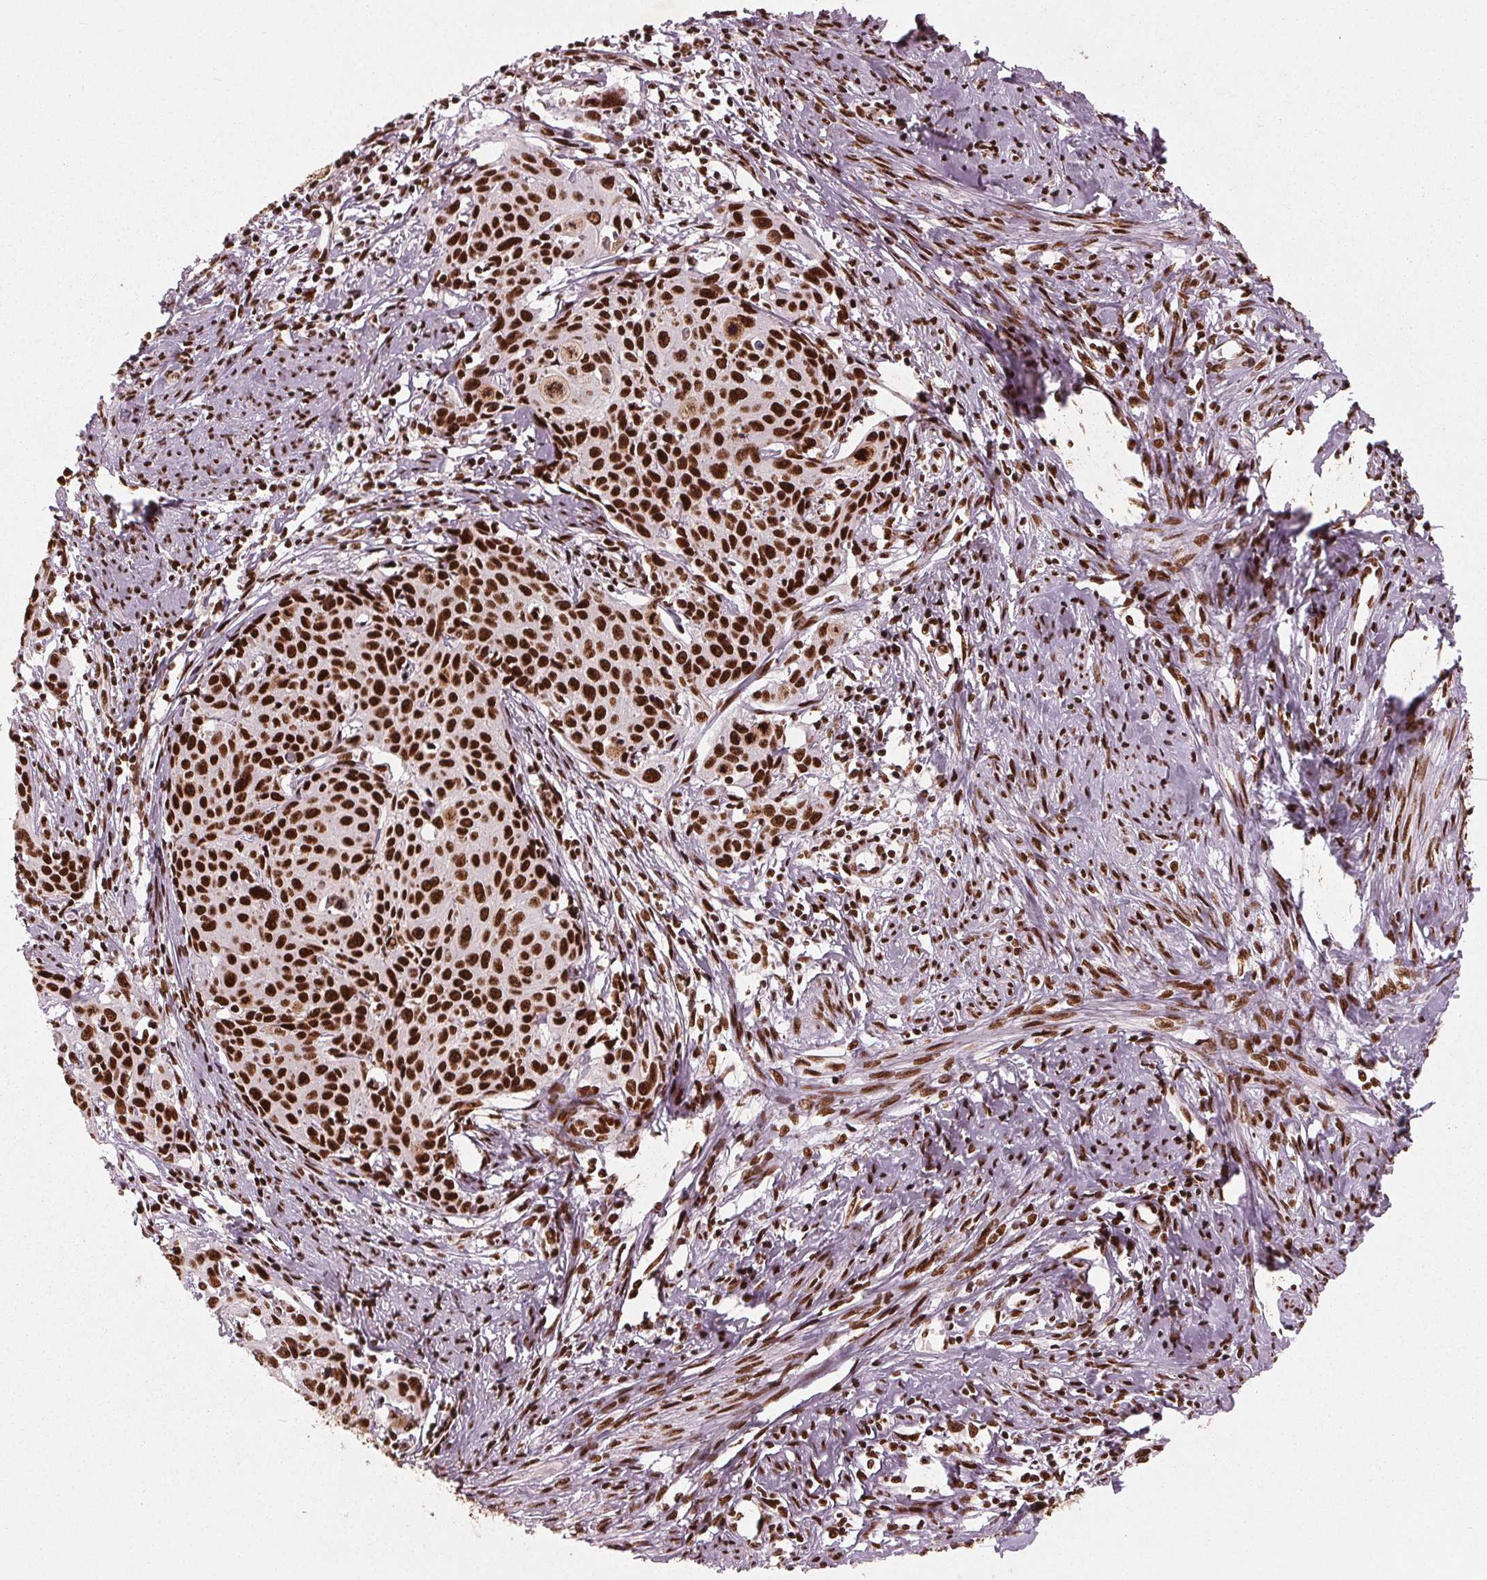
{"staining": {"intensity": "strong", "quantity": ">75%", "location": "nuclear"}, "tissue": "cervical cancer", "cell_type": "Tumor cells", "image_type": "cancer", "snomed": [{"axis": "morphology", "description": "Squamous cell carcinoma, NOS"}, {"axis": "topography", "description": "Cervix"}], "caption": "Immunohistochemistry (IHC) staining of squamous cell carcinoma (cervical), which demonstrates high levels of strong nuclear positivity in about >75% of tumor cells indicating strong nuclear protein positivity. The staining was performed using DAB (3,3'-diaminobenzidine) (brown) for protein detection and nuclei were counterstained in hematoxylin (blue).", "gene": "BRD4", "patient": {"sex": "female", "age": 62}}